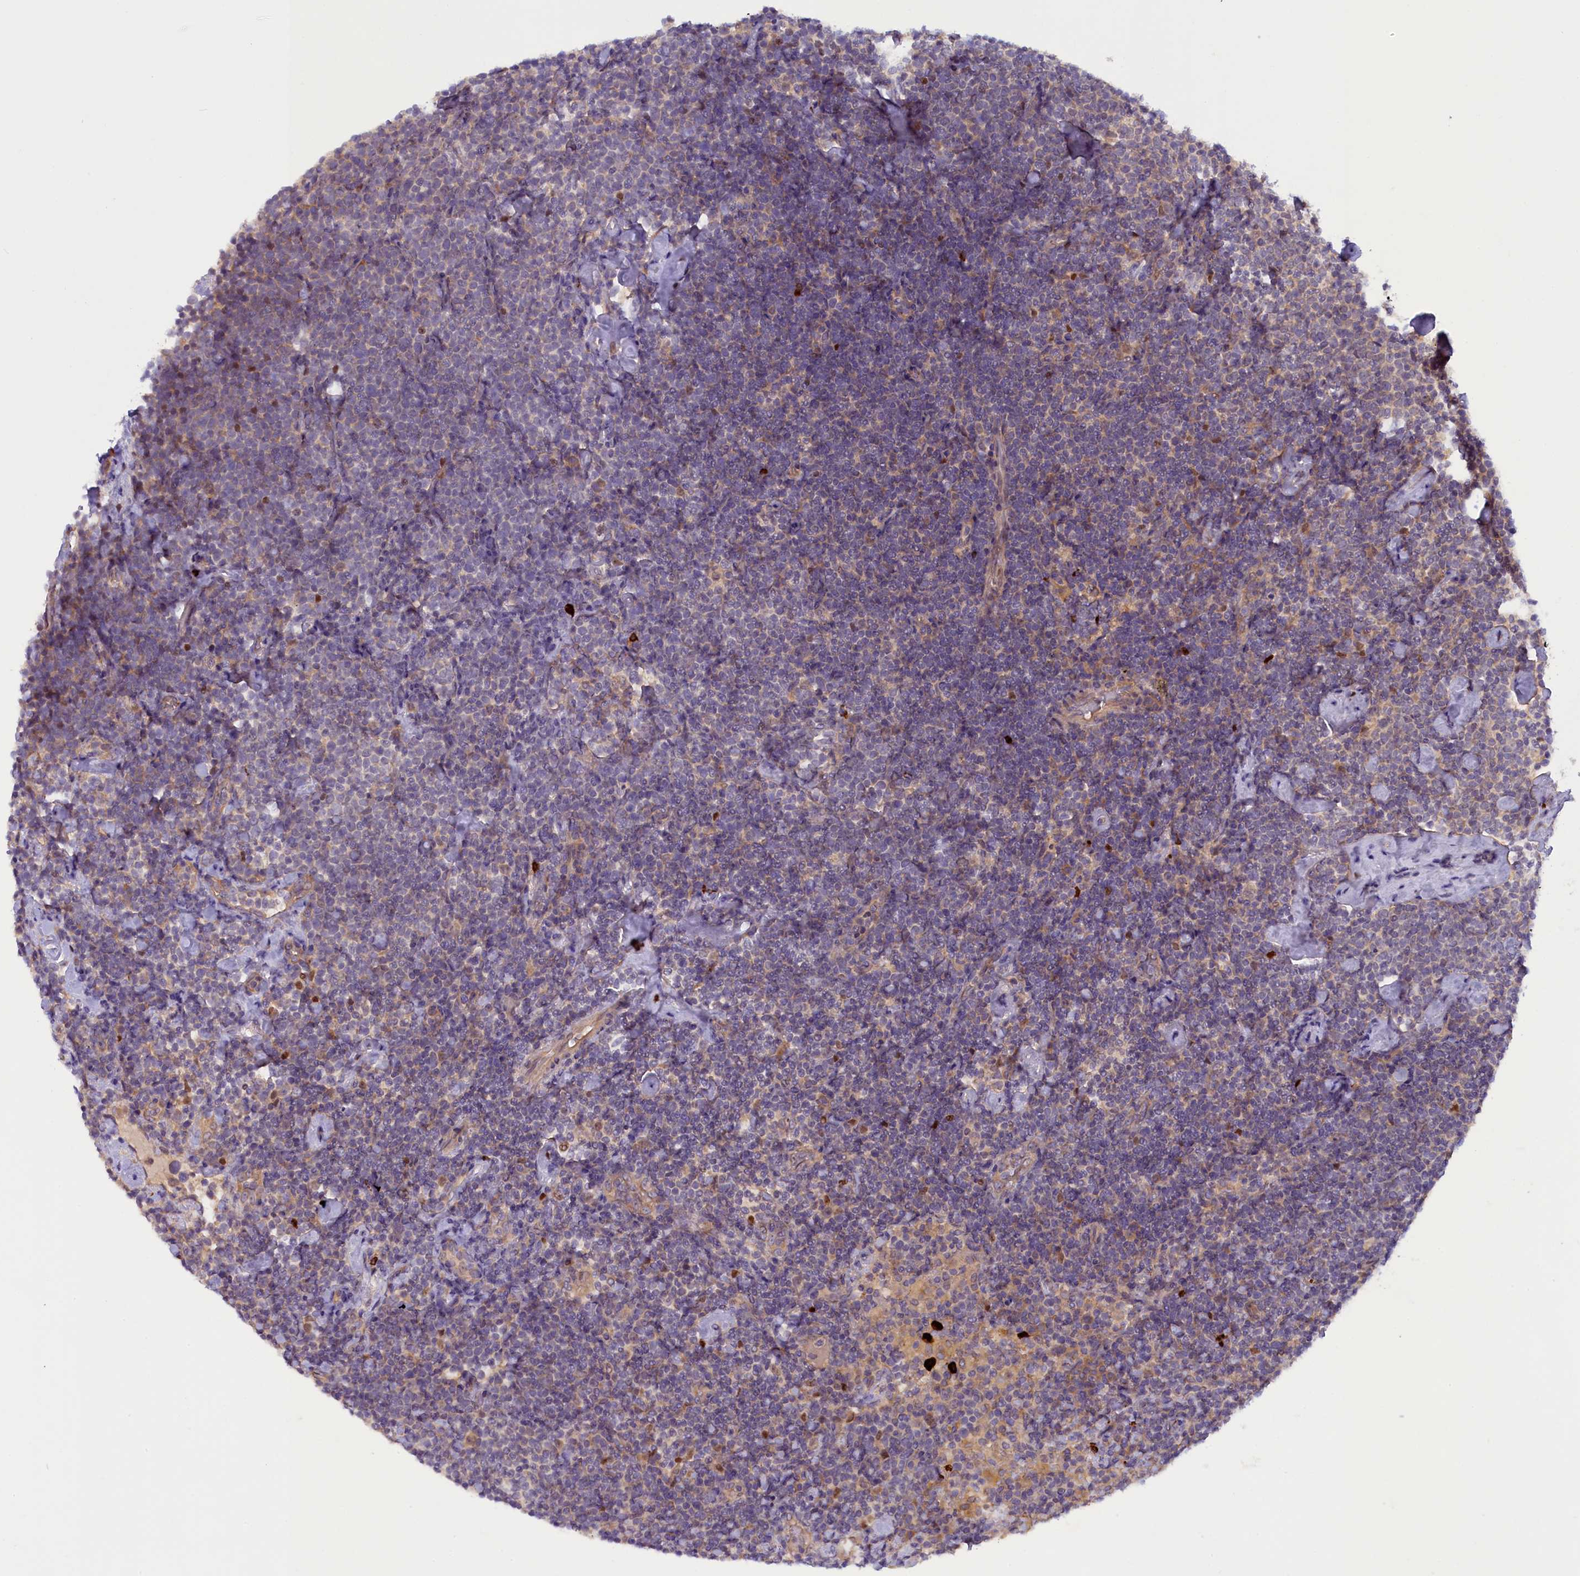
{"staining": {"intensity": "weak", "quantity": "<25%", "location": "cytoplasmic/membranous"}, "tissue": "lymphoma", "cell_type": "Tumor cells", "image_type": "cancer", "snomed": [{"axis": "morphology", "description": "Malignant lymphoma, non-Hodgkin's type, High grade"}, {"axis": "topography", "description": "Lymph node"}], "caption": "A photomicrograph of high-grade malignant lymphoma, non-Hodgkin's type stained for a protein demonstrates no brown staining in tumor cells.", "gene": "CCDC9B", "patient": {"sex": "male", "age": 61}}